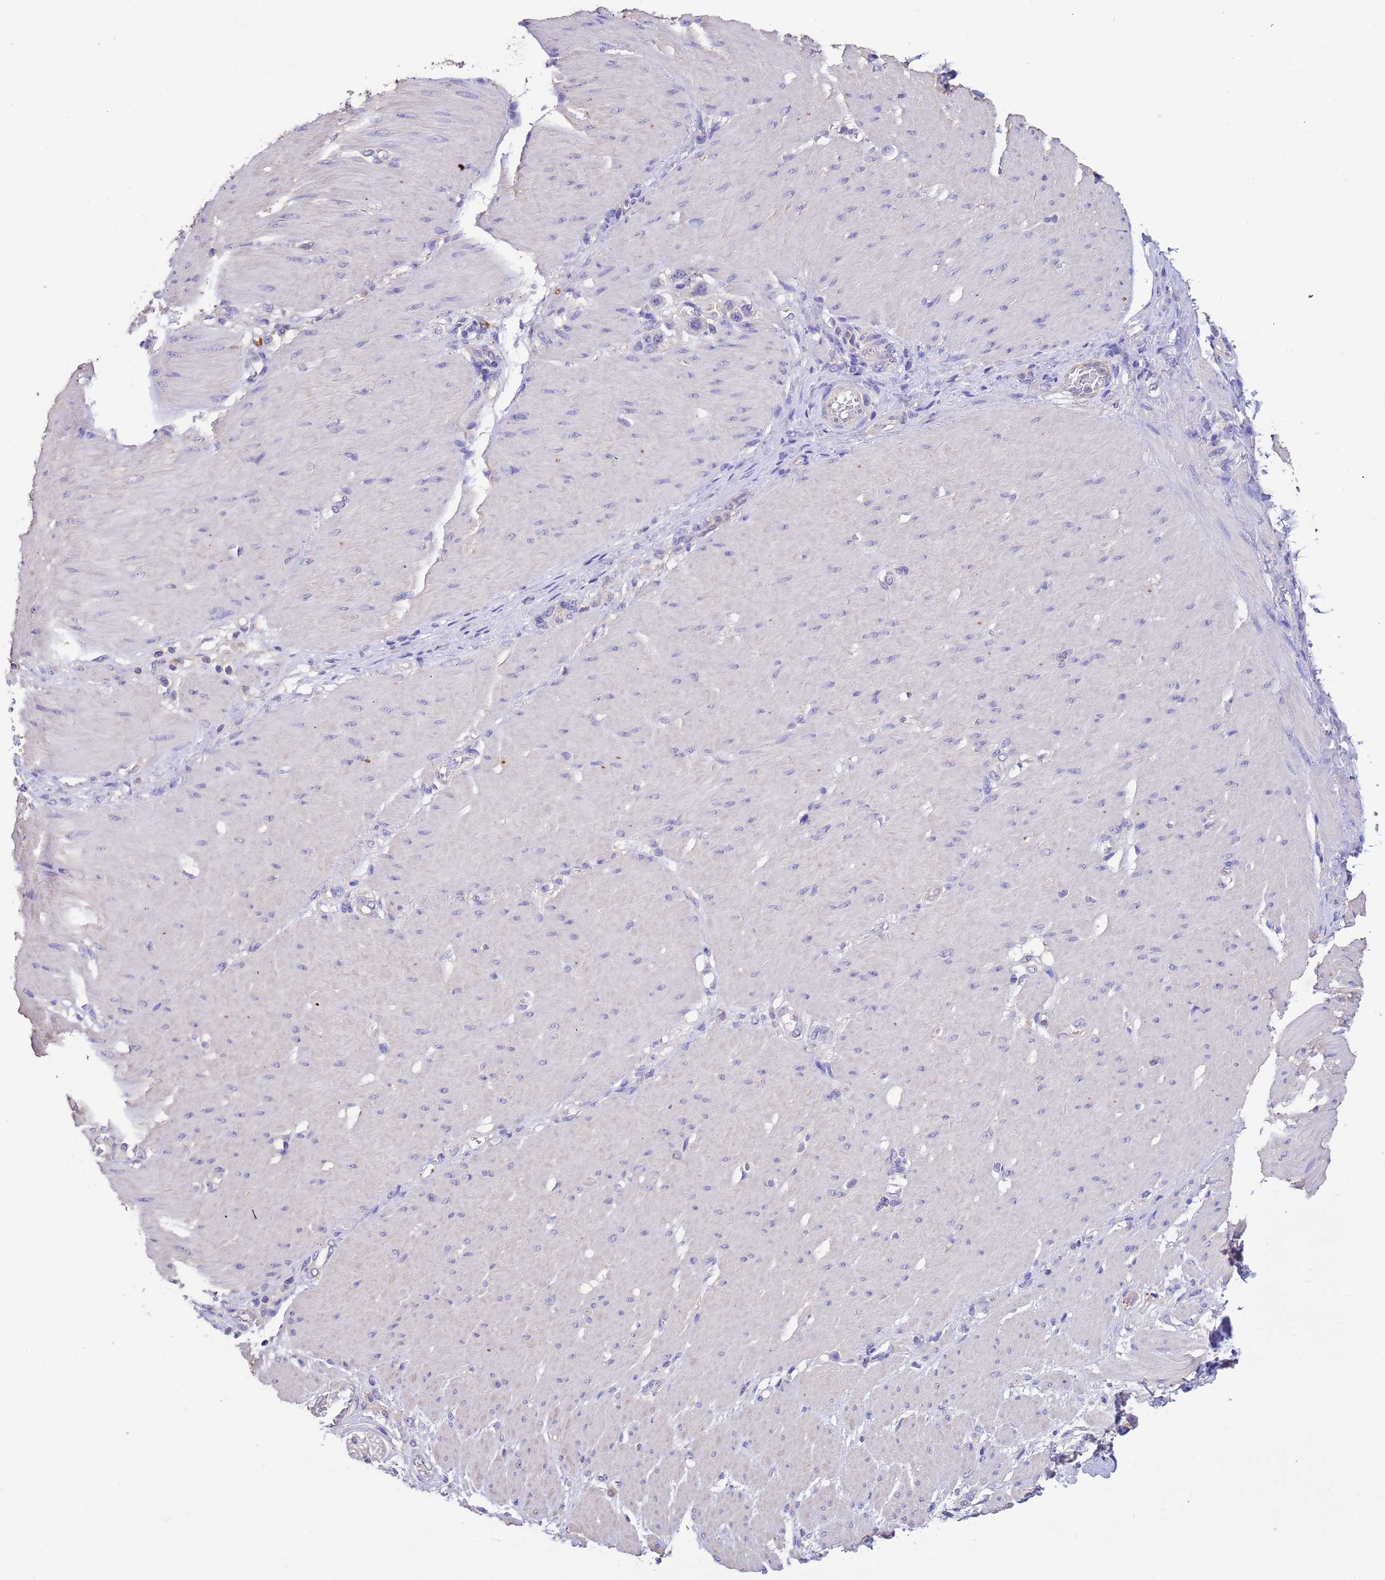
{"staining": {"intensity": "negative", "quantity": "none", "location": "none"}, "tissue": "stomach cancer", "cell_type": "Tumor cells", "image_type": "cancer", "snomed": [{"axis": "morphology", "description": "Normal tissue, NOS"}, {"axis": "morphology", "description": "Adenocarcinoma, NOS"}, {"axis": "topography", "description": "Stomach, upper"}, {"axis": "topography", "description": "Stomach"}], "caption": "Immunohistochemistry of adenocarcinoma (stomach) reveals no expression in tumor cells. Nuclei are stained in blue.", "gene": "SRL", "patient": {"sex": "female", "age": 65}}